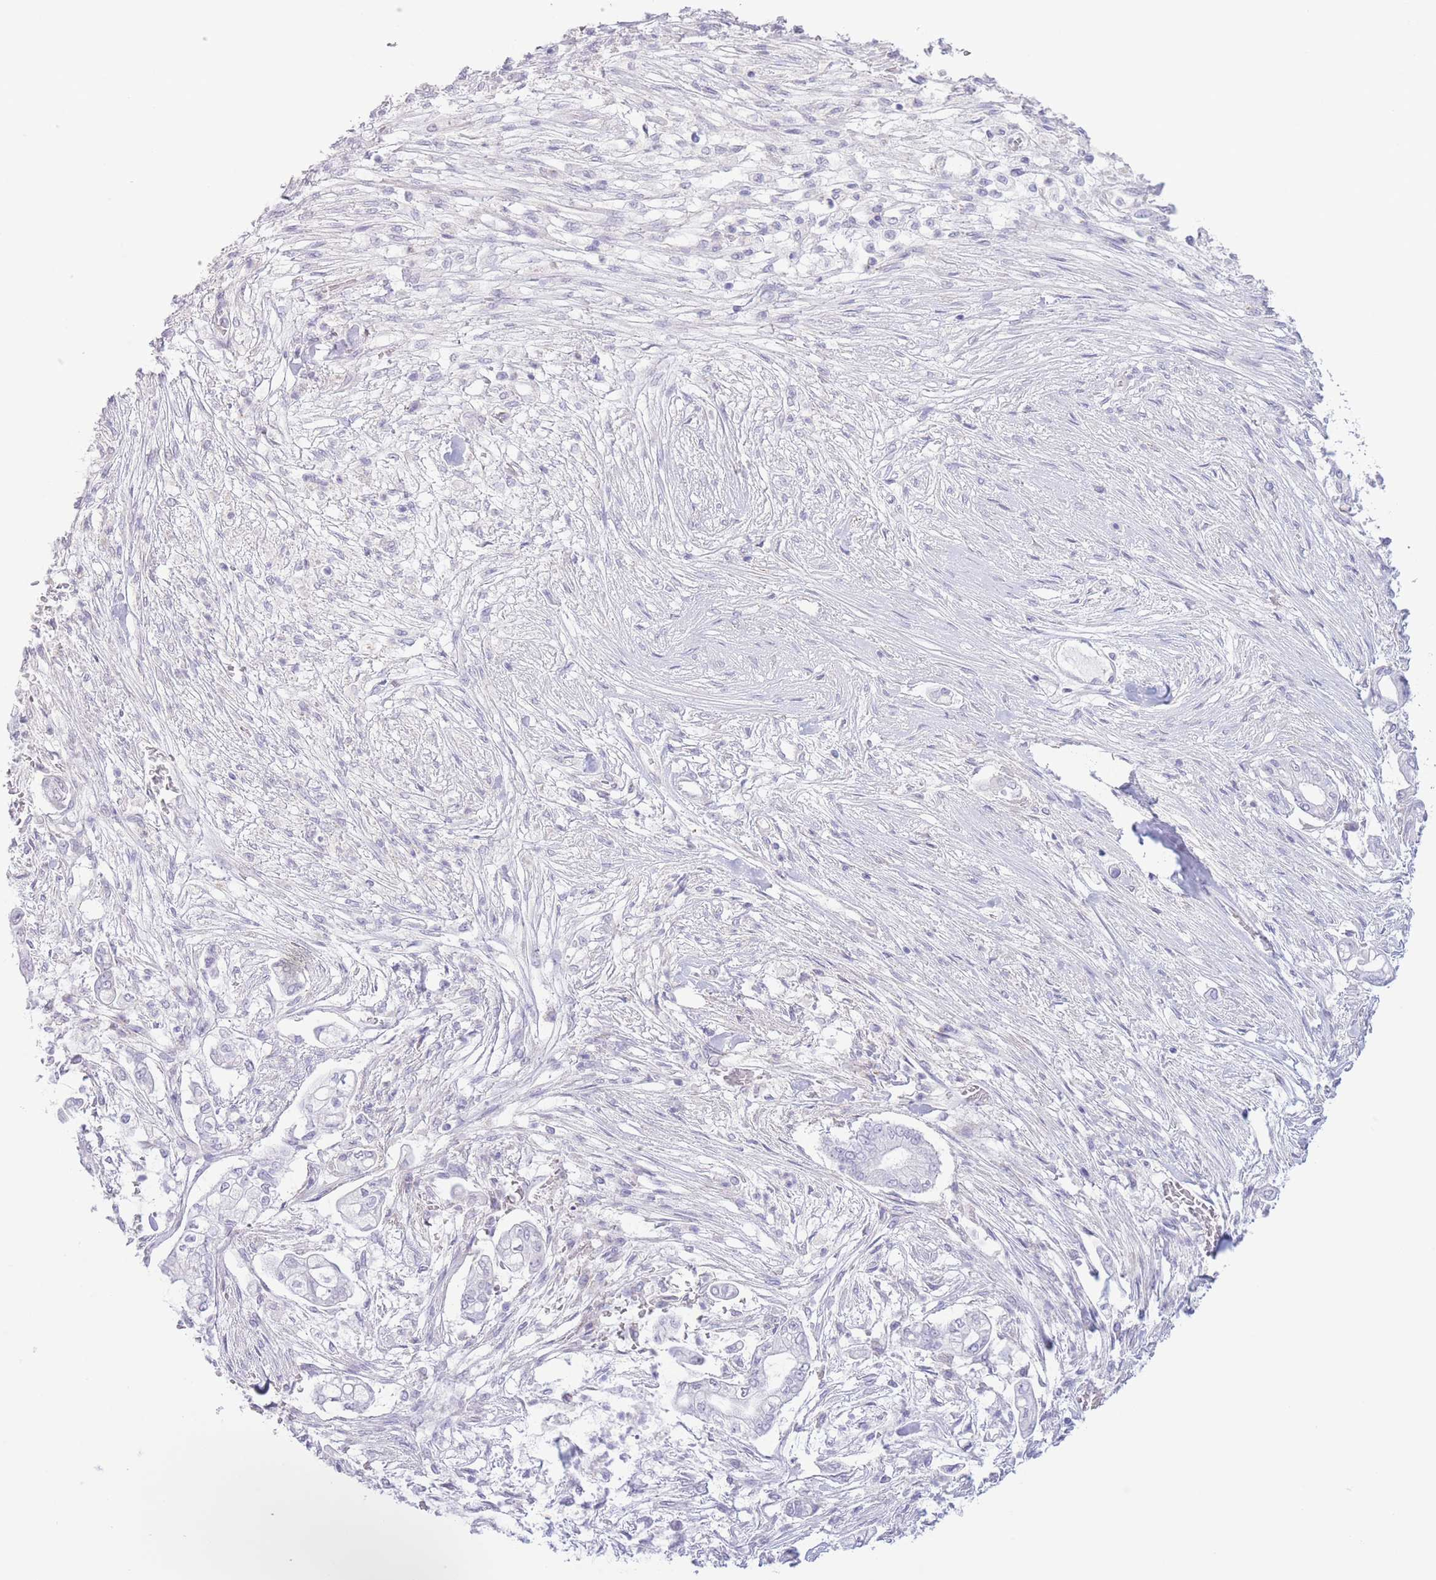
{"staining": {"intensity": "negative", "quantity": "none", "location": "none"}, "tissue": "pancreatic cancer", "cell_type": "Tumor cells", "image_type": "cancer", "snomed": [{"axis": "morphology", "description": "Adenocarcinoma, NOS"}, {"axis": "topography", "description": "Pancreas"}], "caption": "There is no significant expression in tumor cells of pancreatic adenocarcinoma.", "gene": "PKLR", "patient": {"sex": "female", "age": 69}}